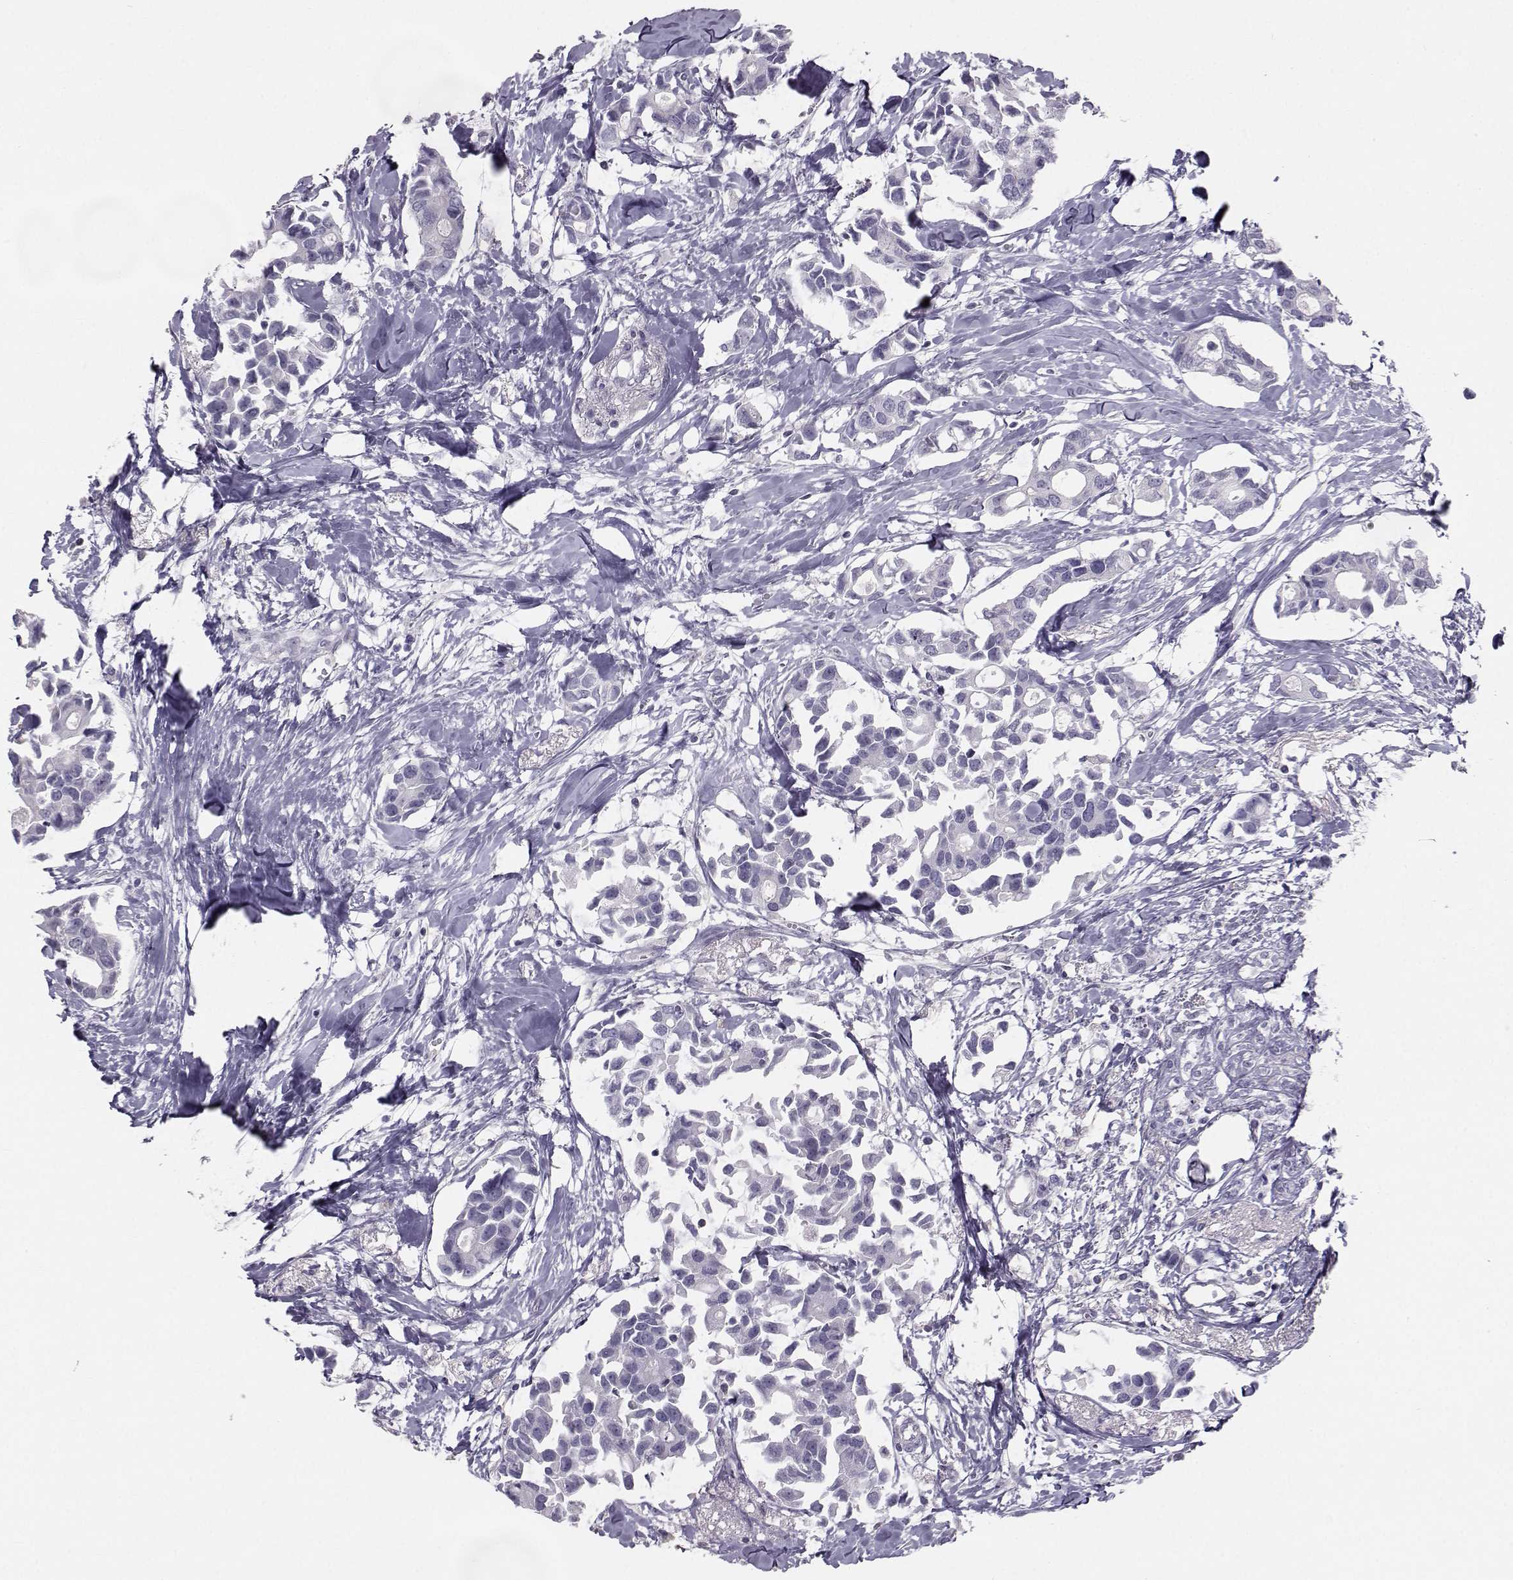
{"staining": {"intensity": "negative", "quantity": "none", "location": "none"}, "tissue": "breast cancer", "cell_type": "Tumor cells", "image_type": "cancer", "snomed": [{"axis": "morphology", "description": "Duct carcinoma"}, {"axis": "topography", "description": "Breast"}], "caption": "This is an immunohistochemistry (IHC) image of breast cancer. There is no staining in tumor cells.", "gene": "GARIN3", "patient": {"sex": "female", "age": 83}}